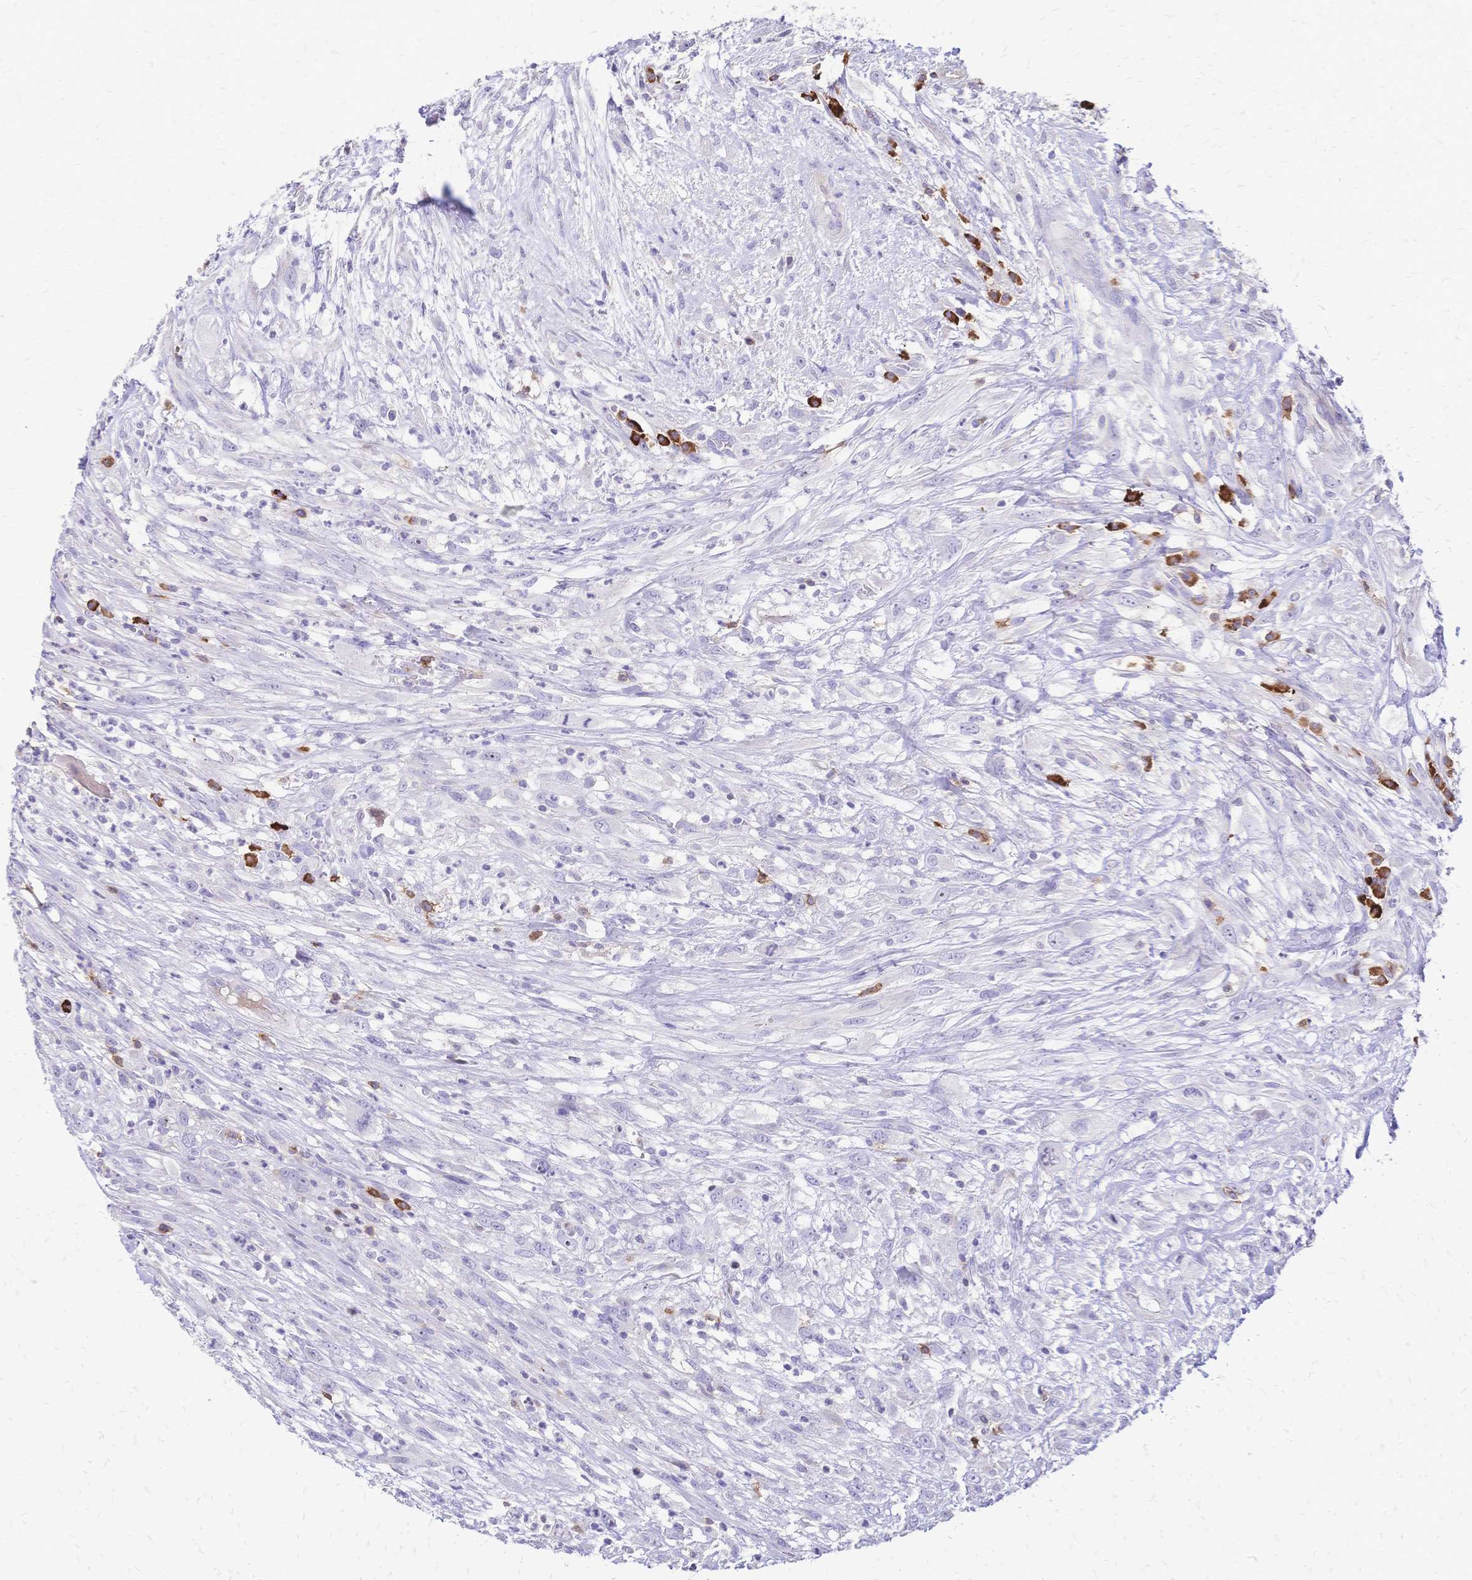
{"staining": {"intensity": "negative", "quantity": "none", "location": "none"}, "tissue": "head and neck cancer", "cell_type": "Tumor cells", "image_type": "cancer", "snomed": [{"axis": "morphology", "description": "Squamous cell carcinoma, NOS"}, {"axis": "topography", "description": "Head-Neck"}], "caption": "Immunohistochemistry of human head and neck cancer shows no expression in tumor cells.", "gene": "IL2RA", "patient": {"sex": "male", "age": 65}}